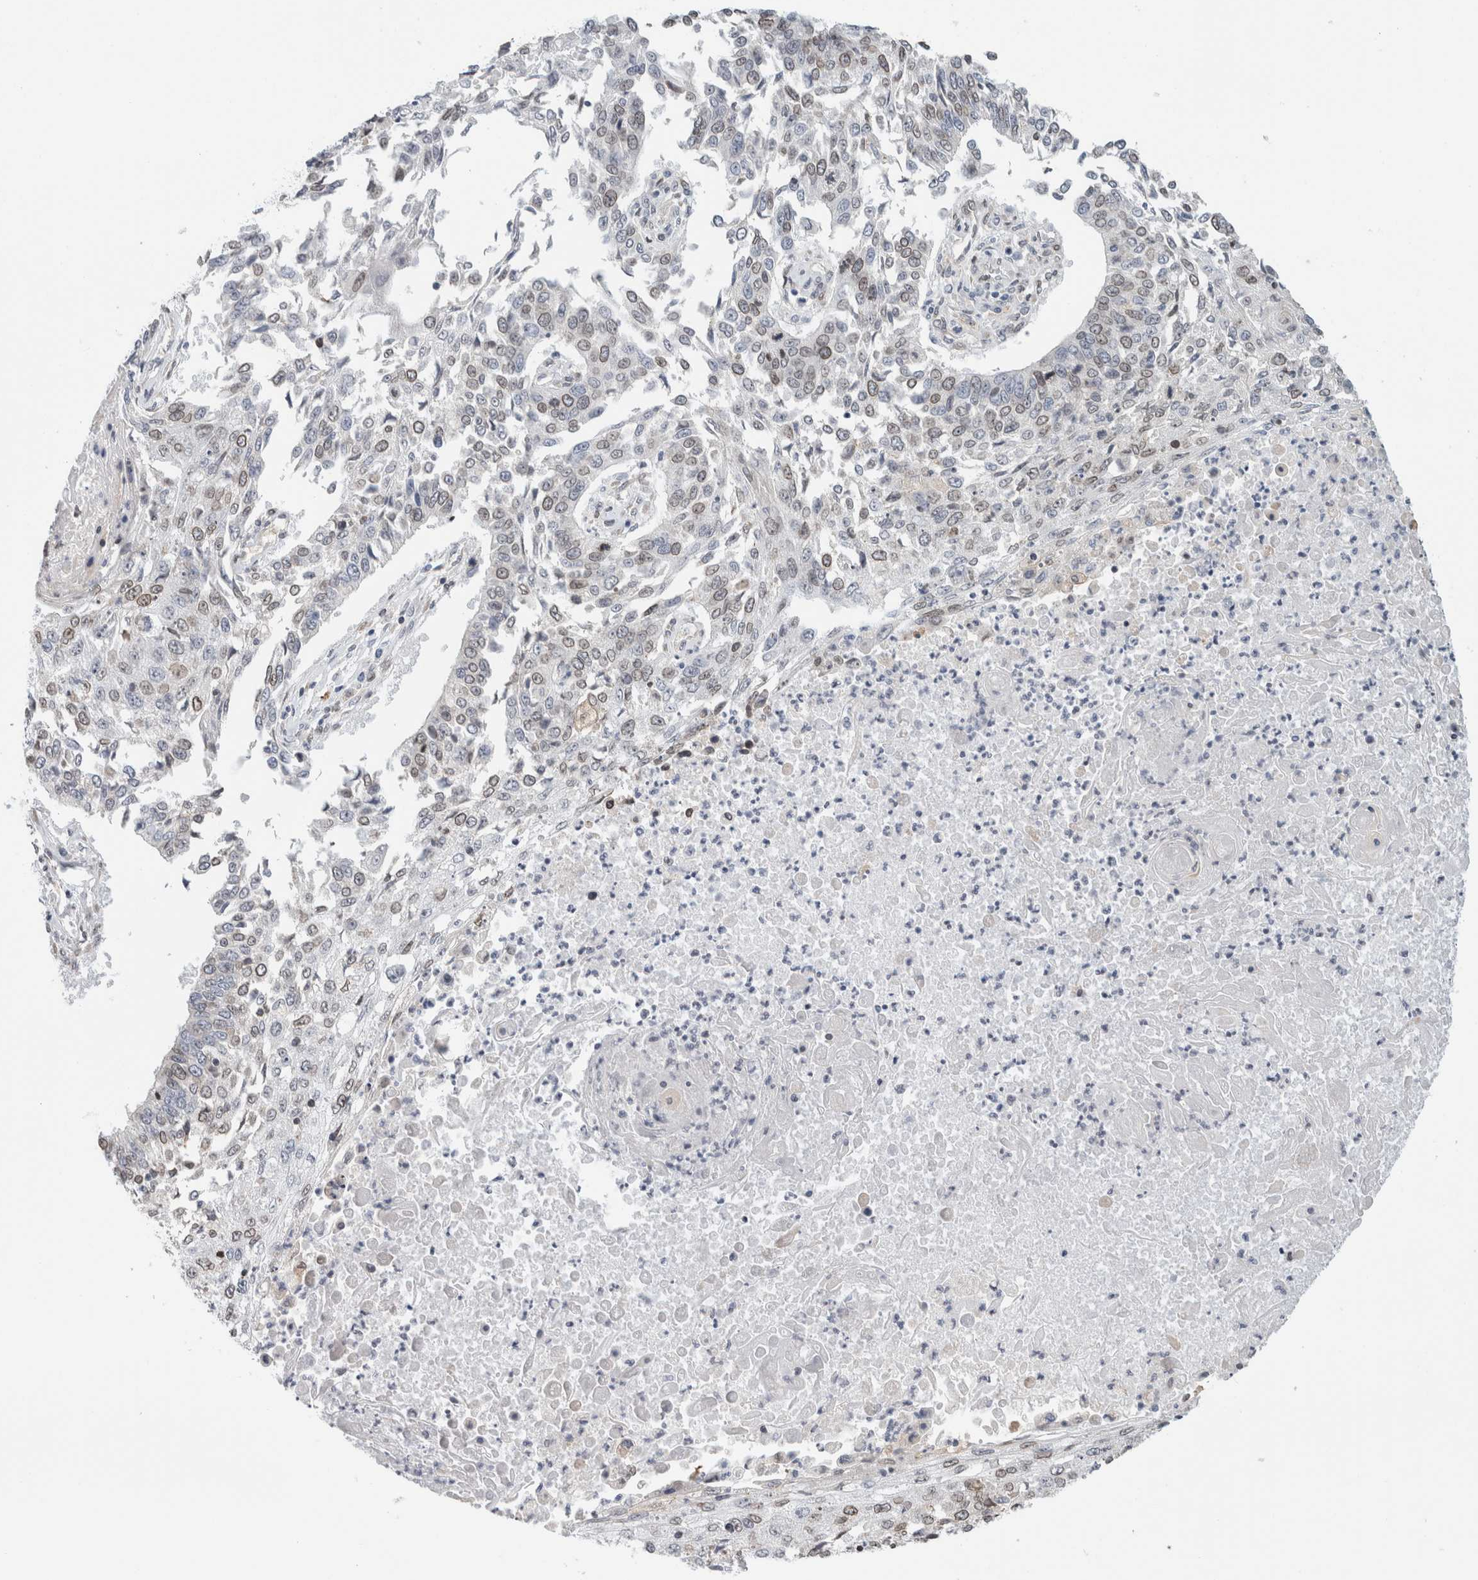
{"staining": {"intensity": "weak", "quantity": "25%-75%", "location": "nuclear"}, "tissue": "lung cancer", "cell_type": "Tumor cells", "image_type": "cancer", "snomed": [{"axis": "morphology", "description": "Normal tissue, NOS"}, {"axis": "morphology", "description": "Squamous cell carcinoma, NOS"}, {"axis": "topography", "description": "Cartilage tissue"}, {"axis": "topography", "description": "Bronchus"}, {"axis": "topography", "description": "Lung"}, {"axis": "topography", "description": "Peripheral nerve tissue"}], "caption": "Immunohistochemical staining of squamous cell carcinoma (lung) displays low levels of weak nuclear protein positivity in approximately 25%-75% of tumor cells.", "gene": "RBMX2", "patient": {"sex": "female", "age": 49}}